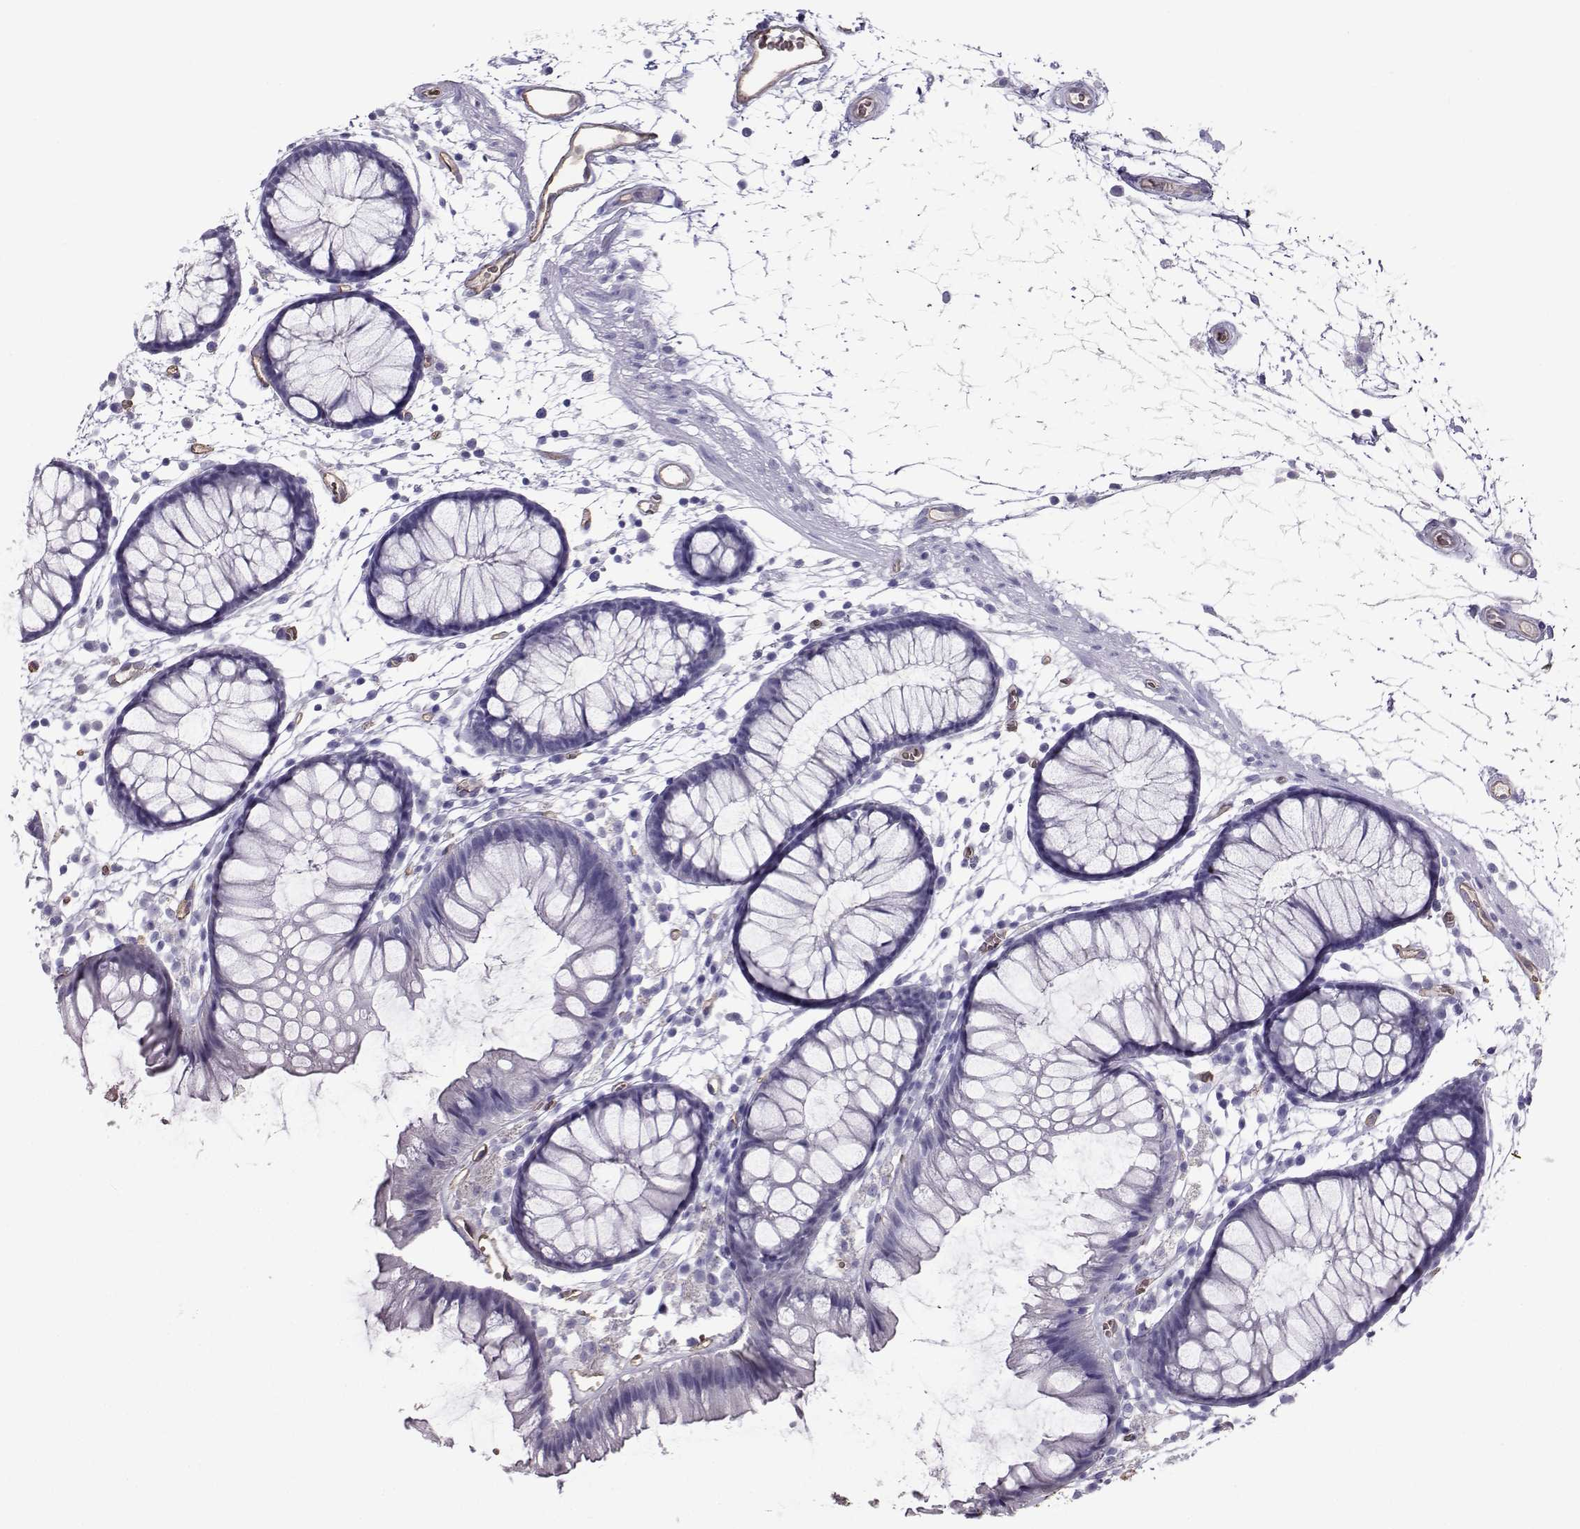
{"staining": {"intensity": "negative", "quantity": "none", "location": "none"}, "tissue": "colon", "cell_type": "Endothelial cells", "image_type": "normal", "snomed": [{"axis": "morphology", "description": "Normal tissue, NOS"}, {"axis": "morphology", "description": "Adenocarcinoma, NOS"}, {"axis": "topography", "description": "Colon"}], "caption": "The micrograph shows no staining of endothelial cells in unremarkable colon. (Stains: DAB immunohistochemistry (IHC) with hematoxylin counter stain, Microscopy: brightfield microscopy at high magnification).", "gene": "CLUL1", "patient": {"sex": "male", "age": 65}}